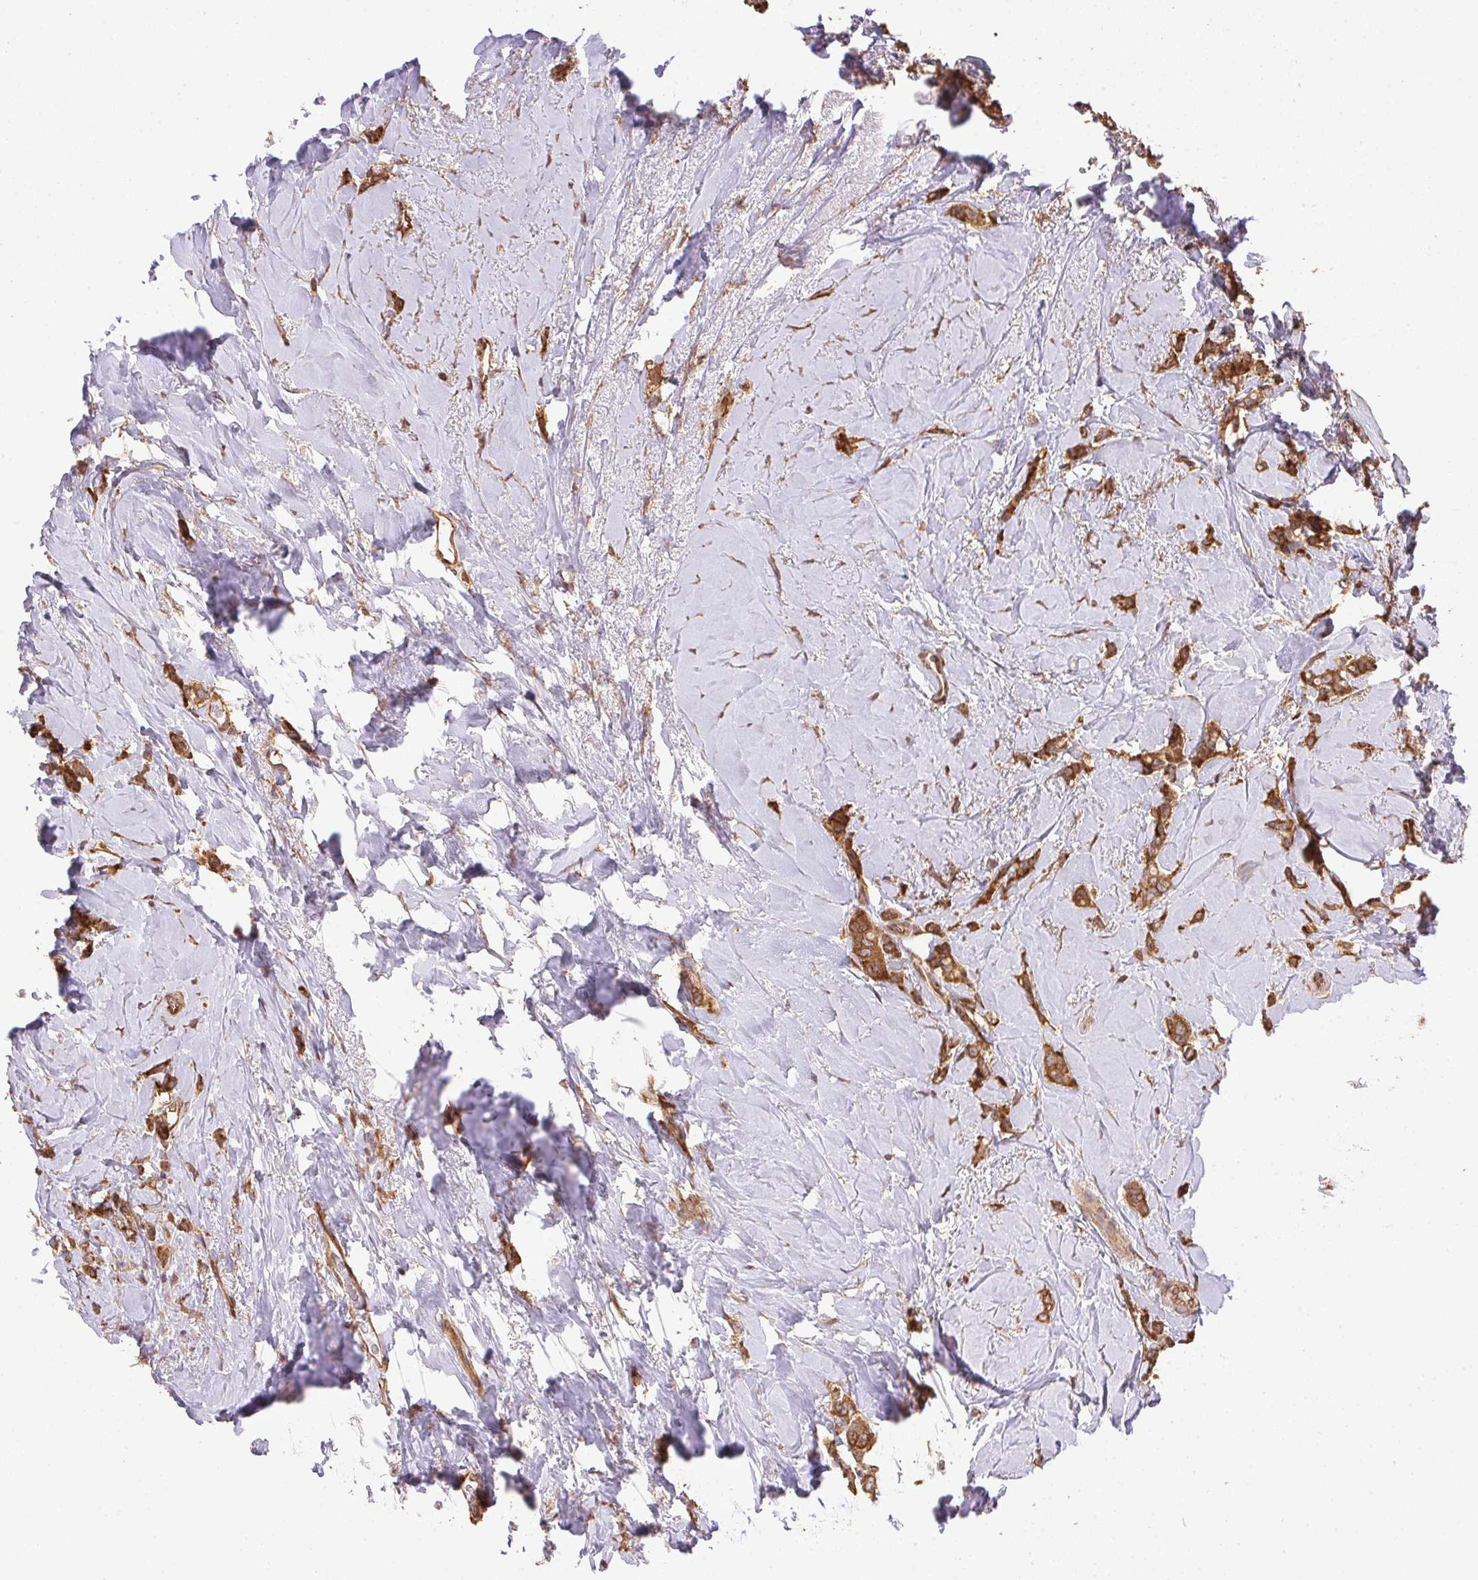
{"staining": {"intensity": "strong", "quantity": ">75%", "location": "cytoplasmic/membranous"}, "tissue": "breast cancer", "cell_type": "Tumor cells", "image_type": "cancer", "snomed": [{"axis": "morphology", "description": "Lobular carcinoma"}, {"axis": "topography", "description": "Breast"}], "caption": "Immunohistochemical staining of breast cancer (lobular carcinoma) demonstrates high levels of strong cytoplasmic/membranous staining in about >75% of tumor cells.", "gene": "EIF2S1", "patient": {"sex": "female", "age": 66}}